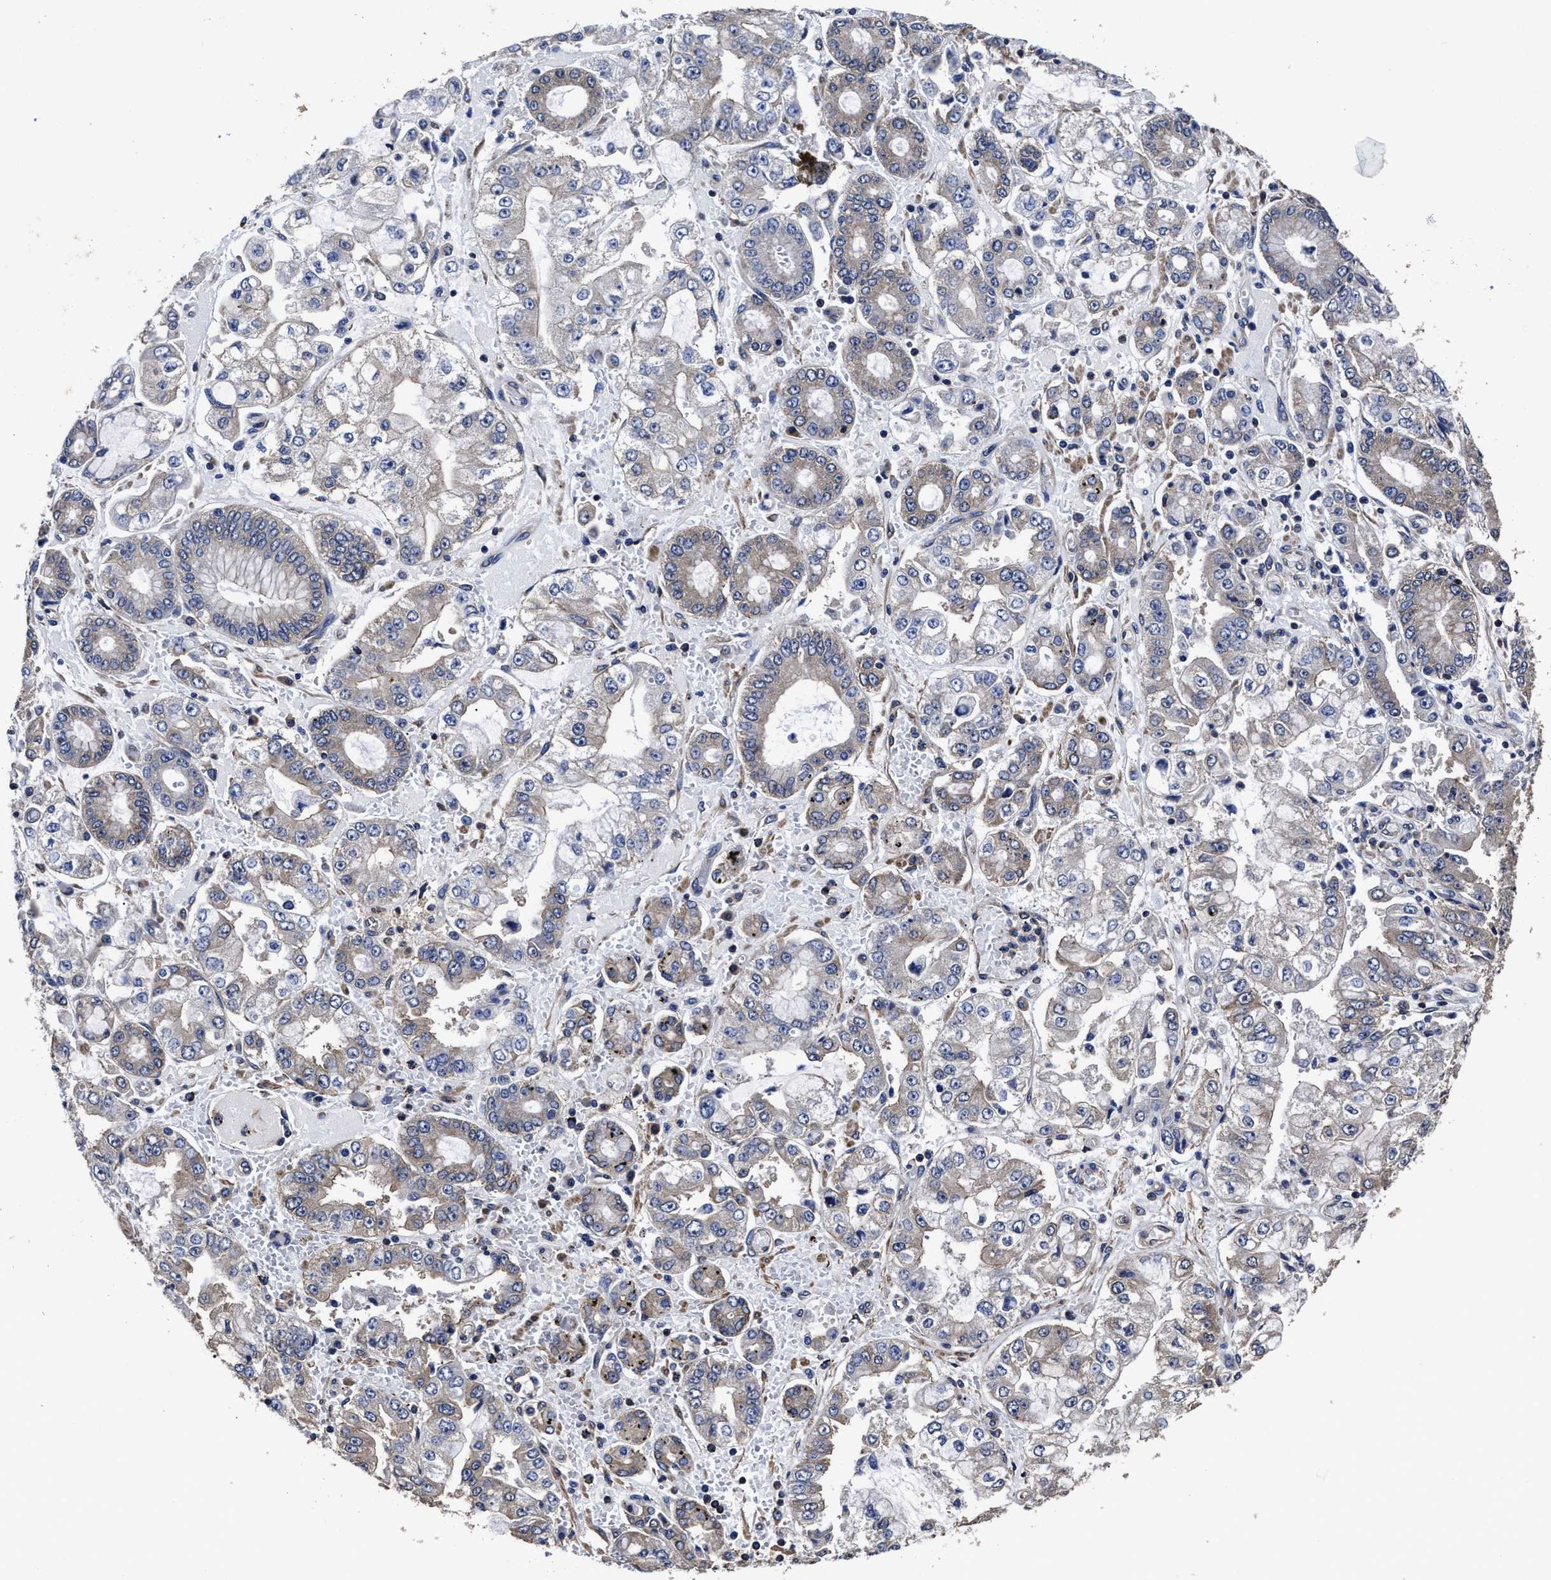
{"staining": {"intensity": "negative", "quantity": "none", "location": "none"}, "tissue": "stomach cancer", "cell_type": "Tumor cells", "image_type": "cancer", "snomed": [{"axis": "morphology", "description": "Adenocarcinoma, NOS"}, {"axis": "topography", "description": "Stomach"}], "caption": "This is an IHC photomicrograph of stomach cancer (adenocarcinoma). There is no positivity in tumor cells.", "gene": "AVEN", "patient": {"sex": "male", "age": 76}}